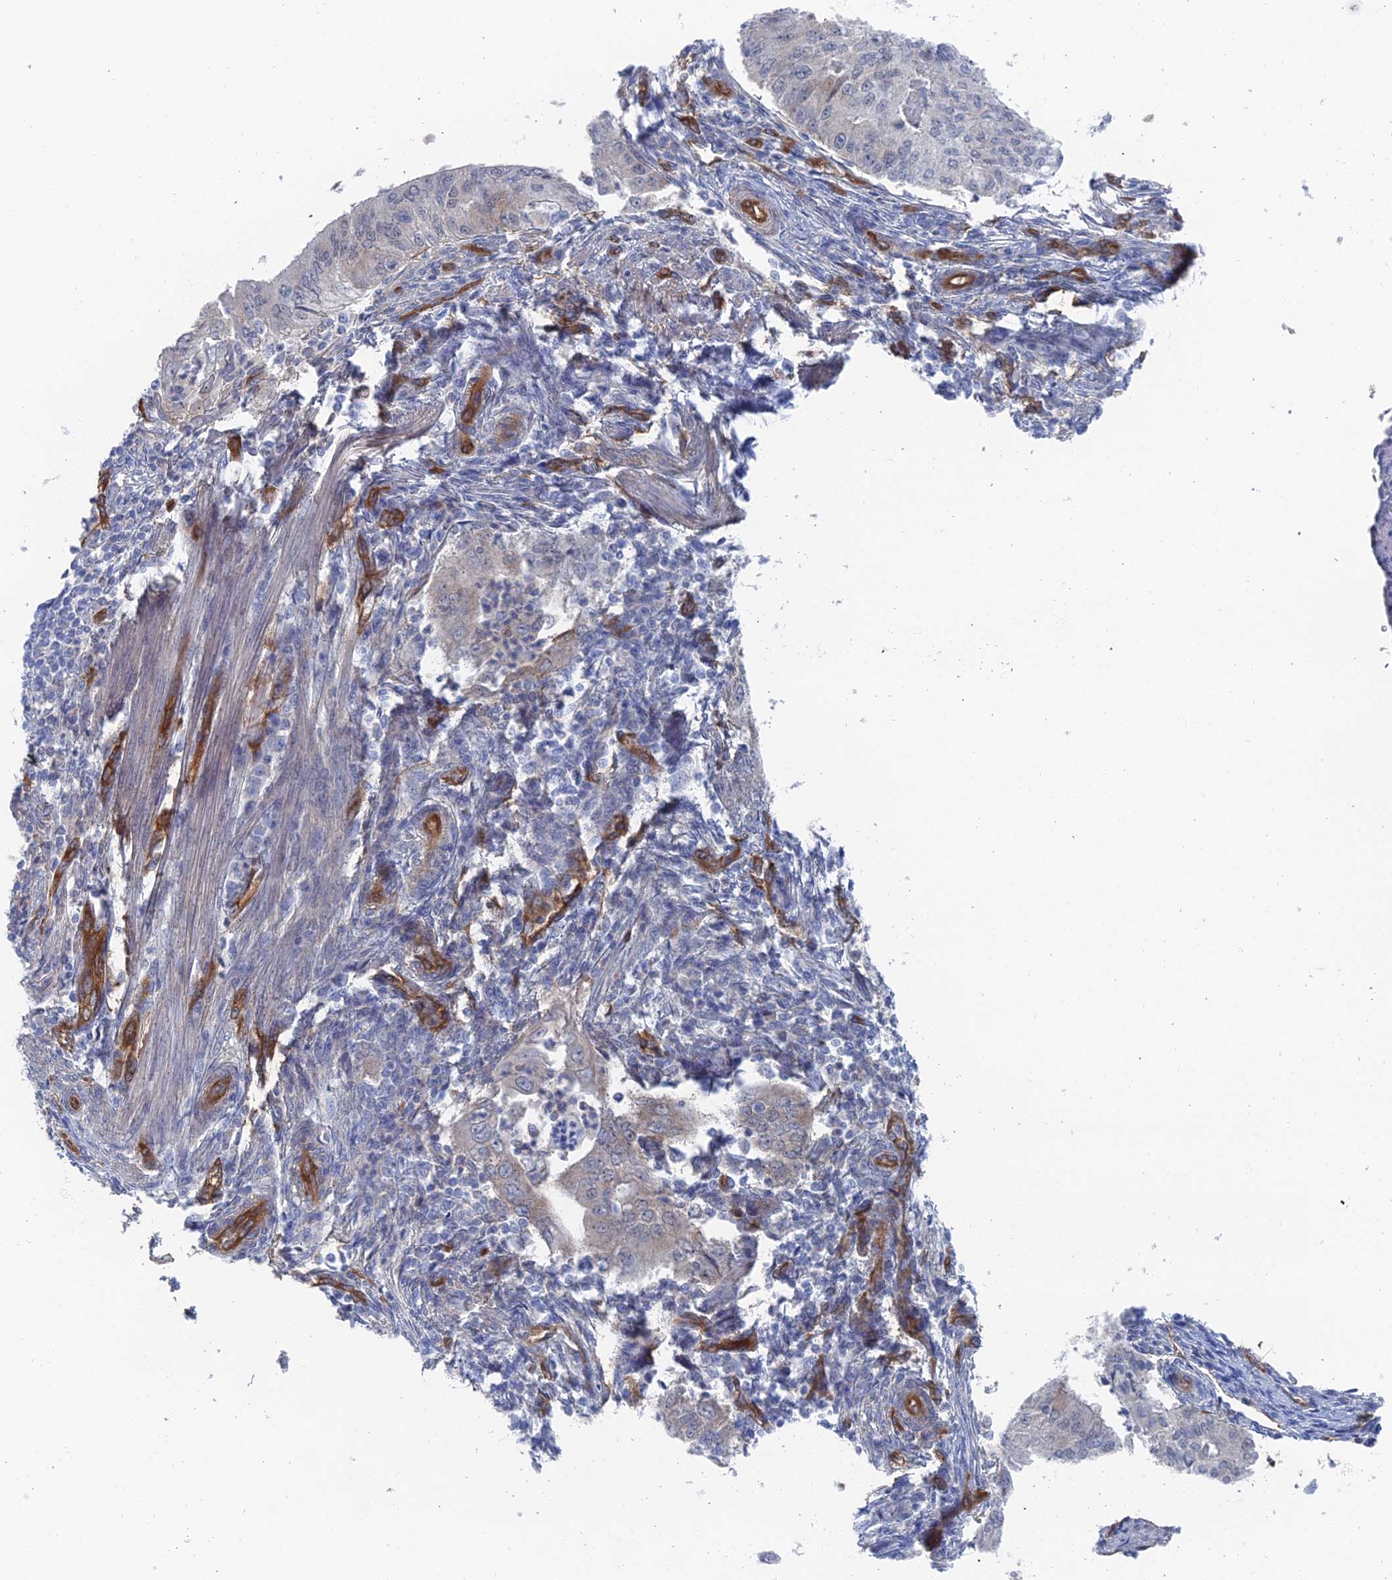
{"staining": {"intensity": "negative", "quantity": "none", "location": "none"}, "tissue": "endometrial cancer", "cell_type": "Tumor cells", "image_type": "cancer", "snomed": [{"axis": "morphology", "description": "Adenocarcinoma, NOS"}, {"axis": "topography", "description": "Endometrium"}], "caption": "Endometrial adenocarcinoma was stained to show a protein in brown. There is no significant positivity in tumor cells. Nuclei are stained in blue.", "gene": "ARAP3", "patient": {"sex": "female", "age": 50}}